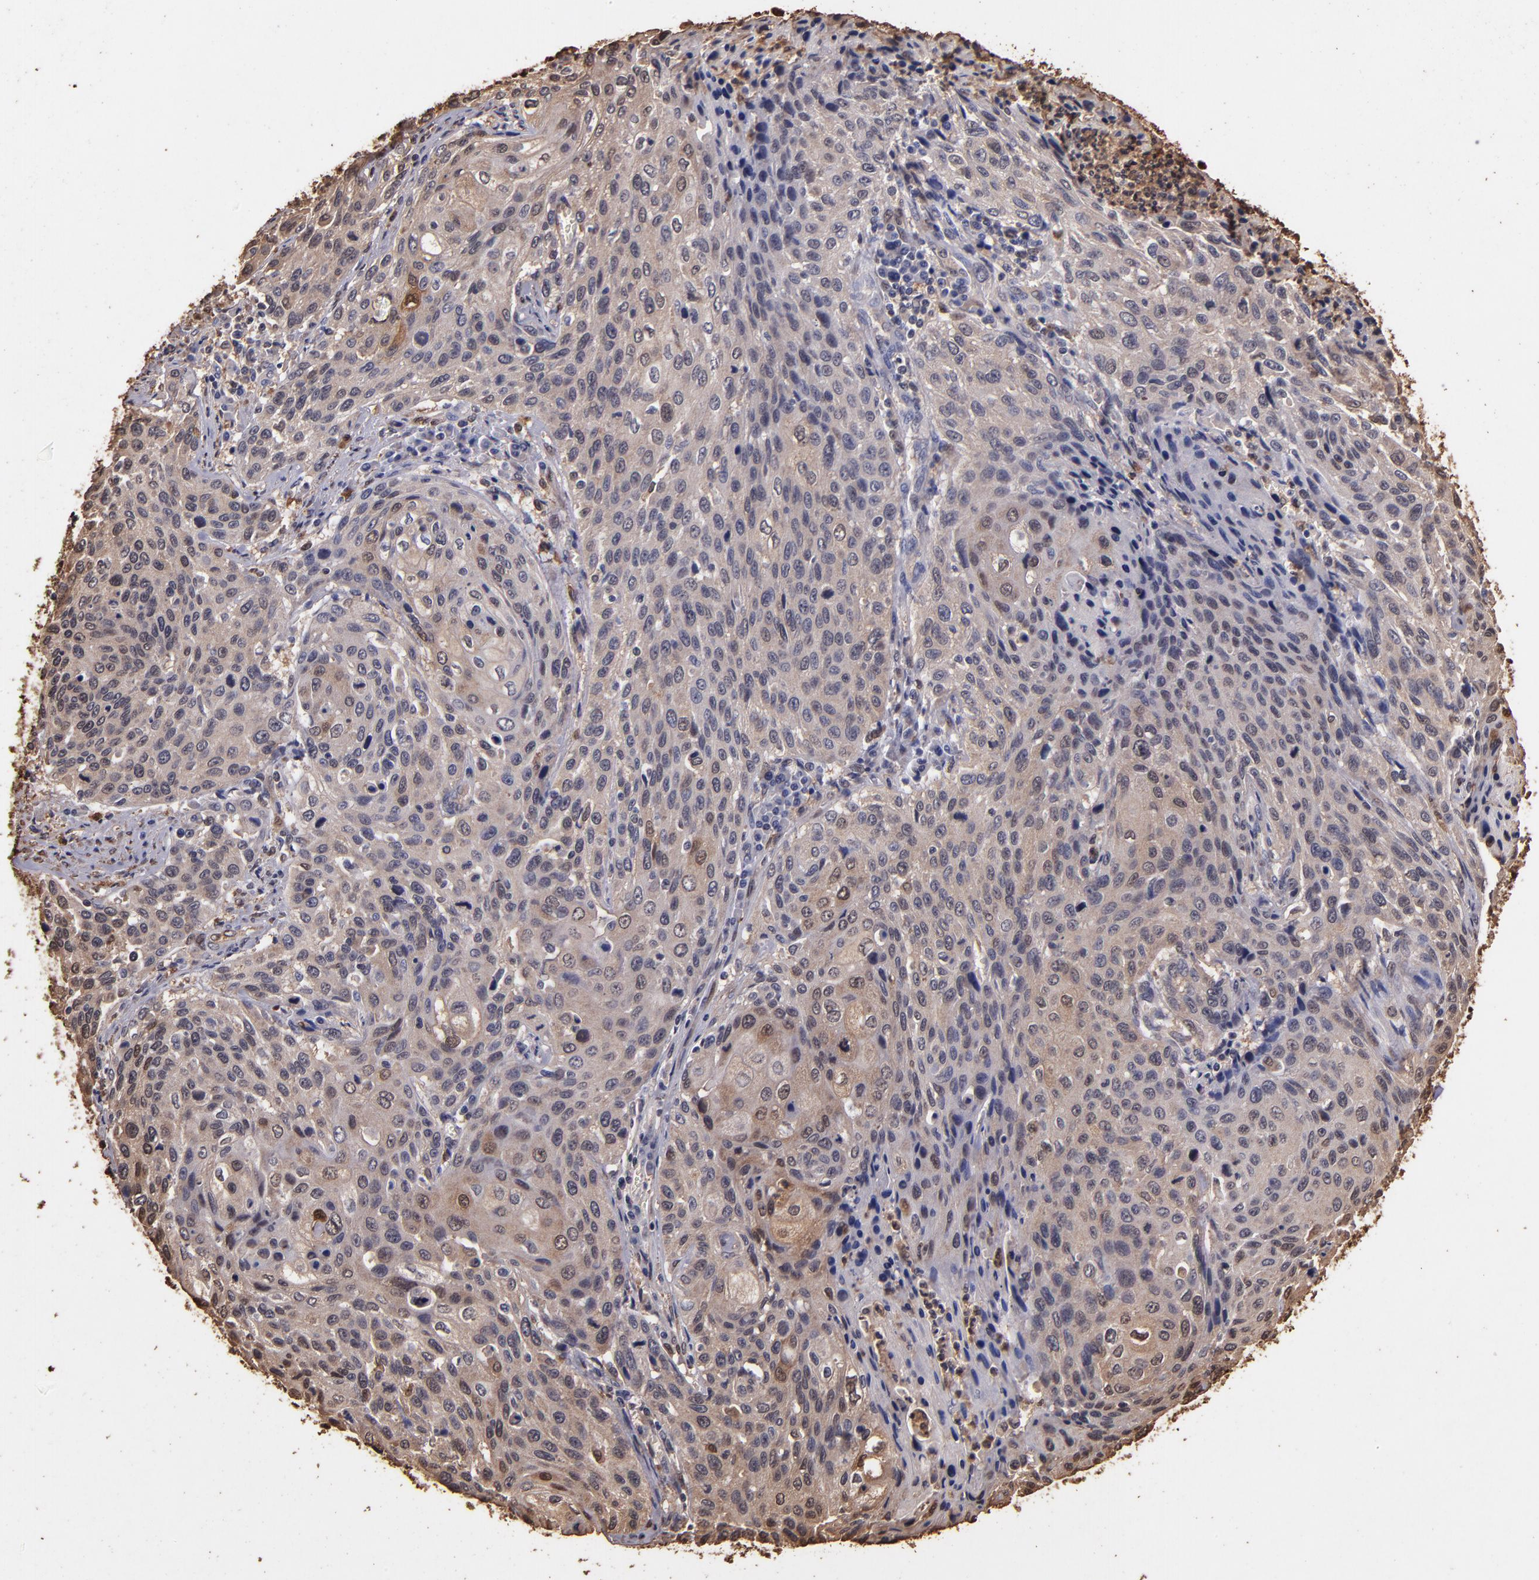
{"staining": {"intensity": "moderate", "quantity": ">75%", "location": "cytoplasmic/membranous"}, "tissue": "cervical cancer", "cell_type": "Tumor cells", "image_type": "cancer", "snomed": [{"axis": "morphology", "description": "Squamous cell carcinoma, NOS"}, {"axis": "topography", "description": "Cervix"}], "caption": "A micrograph of human cervical squamous cell carcinoma stained for a protein shows moderate cytoplasmic/membranous brown staining in tumor cells.", "gene": "S100A6", "patient": {"sex": "female", "age": 32}}